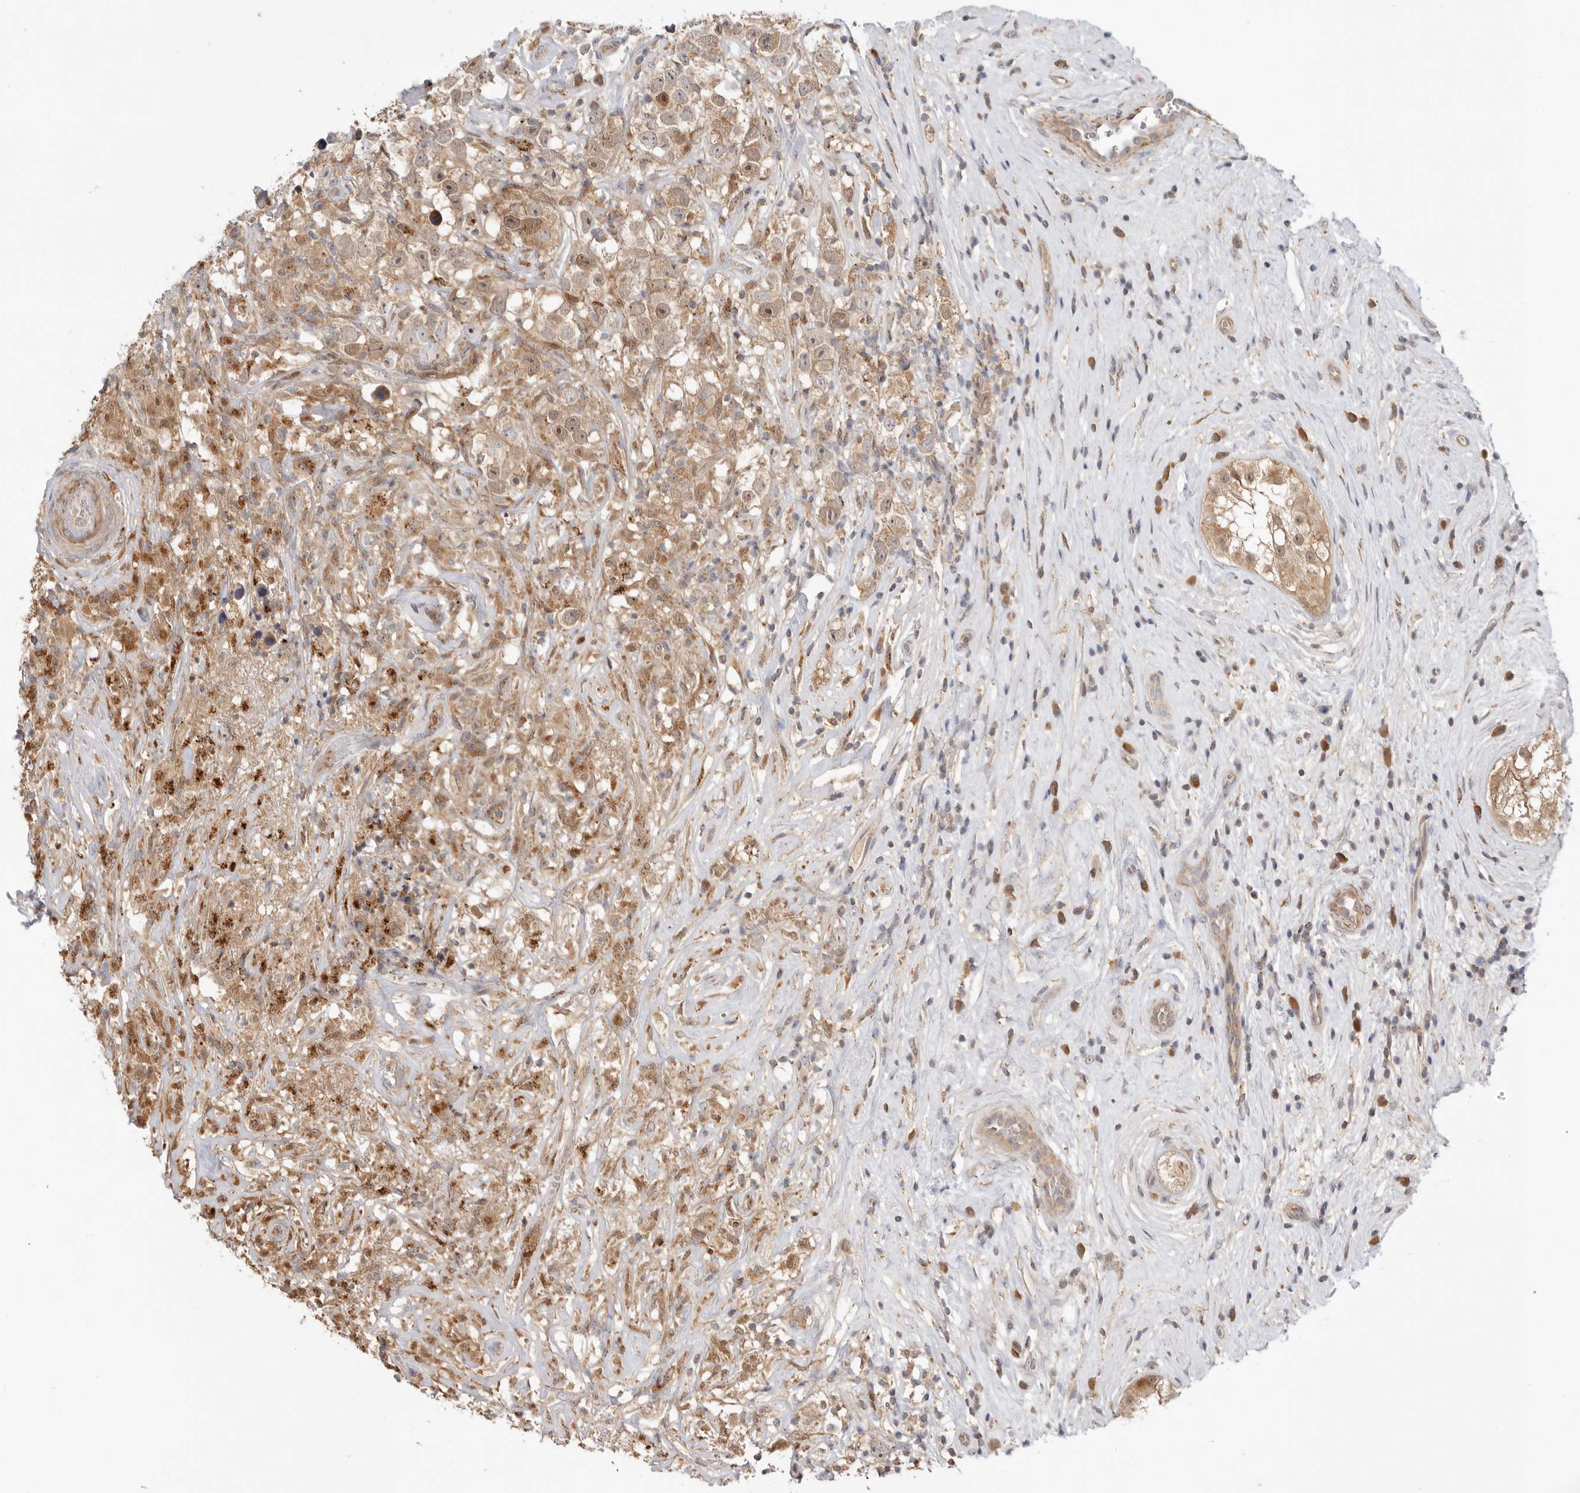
{"staining": {"intensity": "weak", "quantity": ">75%", "location": "cytoplasmic/membranous,nuclear"}, "tissue": "testis cancer", "cell_type": "Tumor cells", "image_type": "cancer", "snomed": [{"axis": "morphology", "description": "Seminoma, NOS"}, {"axis": "topography", "description": "Testis"}], "caption": "Protein positivity by immunohistochemistry reveals weak cytoplasmic/membranous and nuclear expression in about >75% of tumor cells in testis cancer.", "gene": "GNE", "patient": {"sex": "male", "age": 49}}